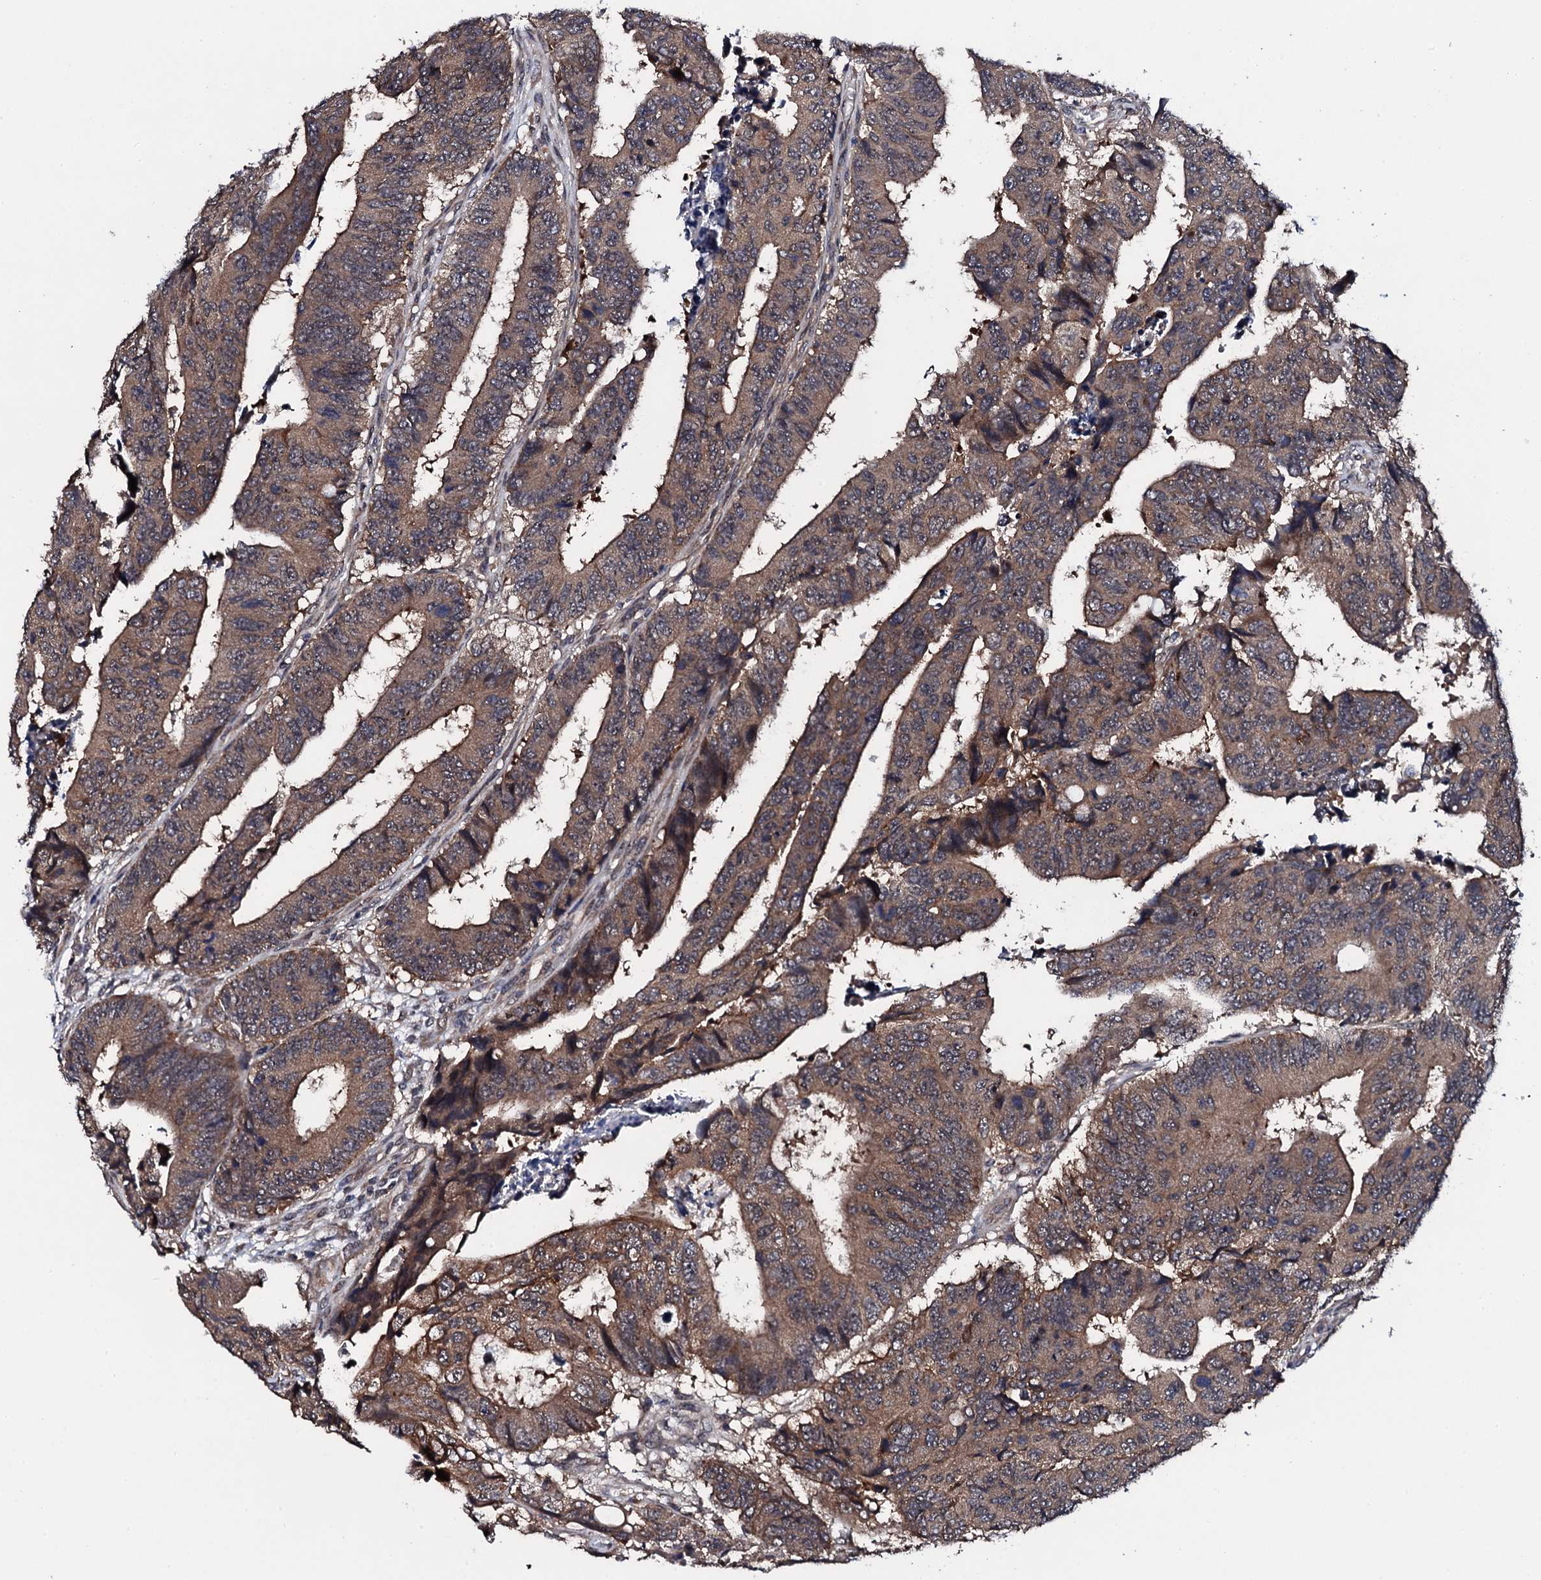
{"staining": {"intensity": "moderate", "quantity": ">75%", "location": "cytoplasmic/membranous"}, "tissue": "colorectal cancer", "cell_type": "Tumor cells", "image_type": "cancer", "snomed": [{"axis": "morphology", "description": "Adenocarcinoma, NOS"}, {"axis": "topography", "description": "Rectum"}], "caption": "Brown immunohistochemical staining in colorectal adenocarcinoma demonstrates moderate cytoplasmic/membranous staining in approximately >75% of tumor cells.", "gene": "IP6K1", "patient": {"sex": "male", "age": 84}}